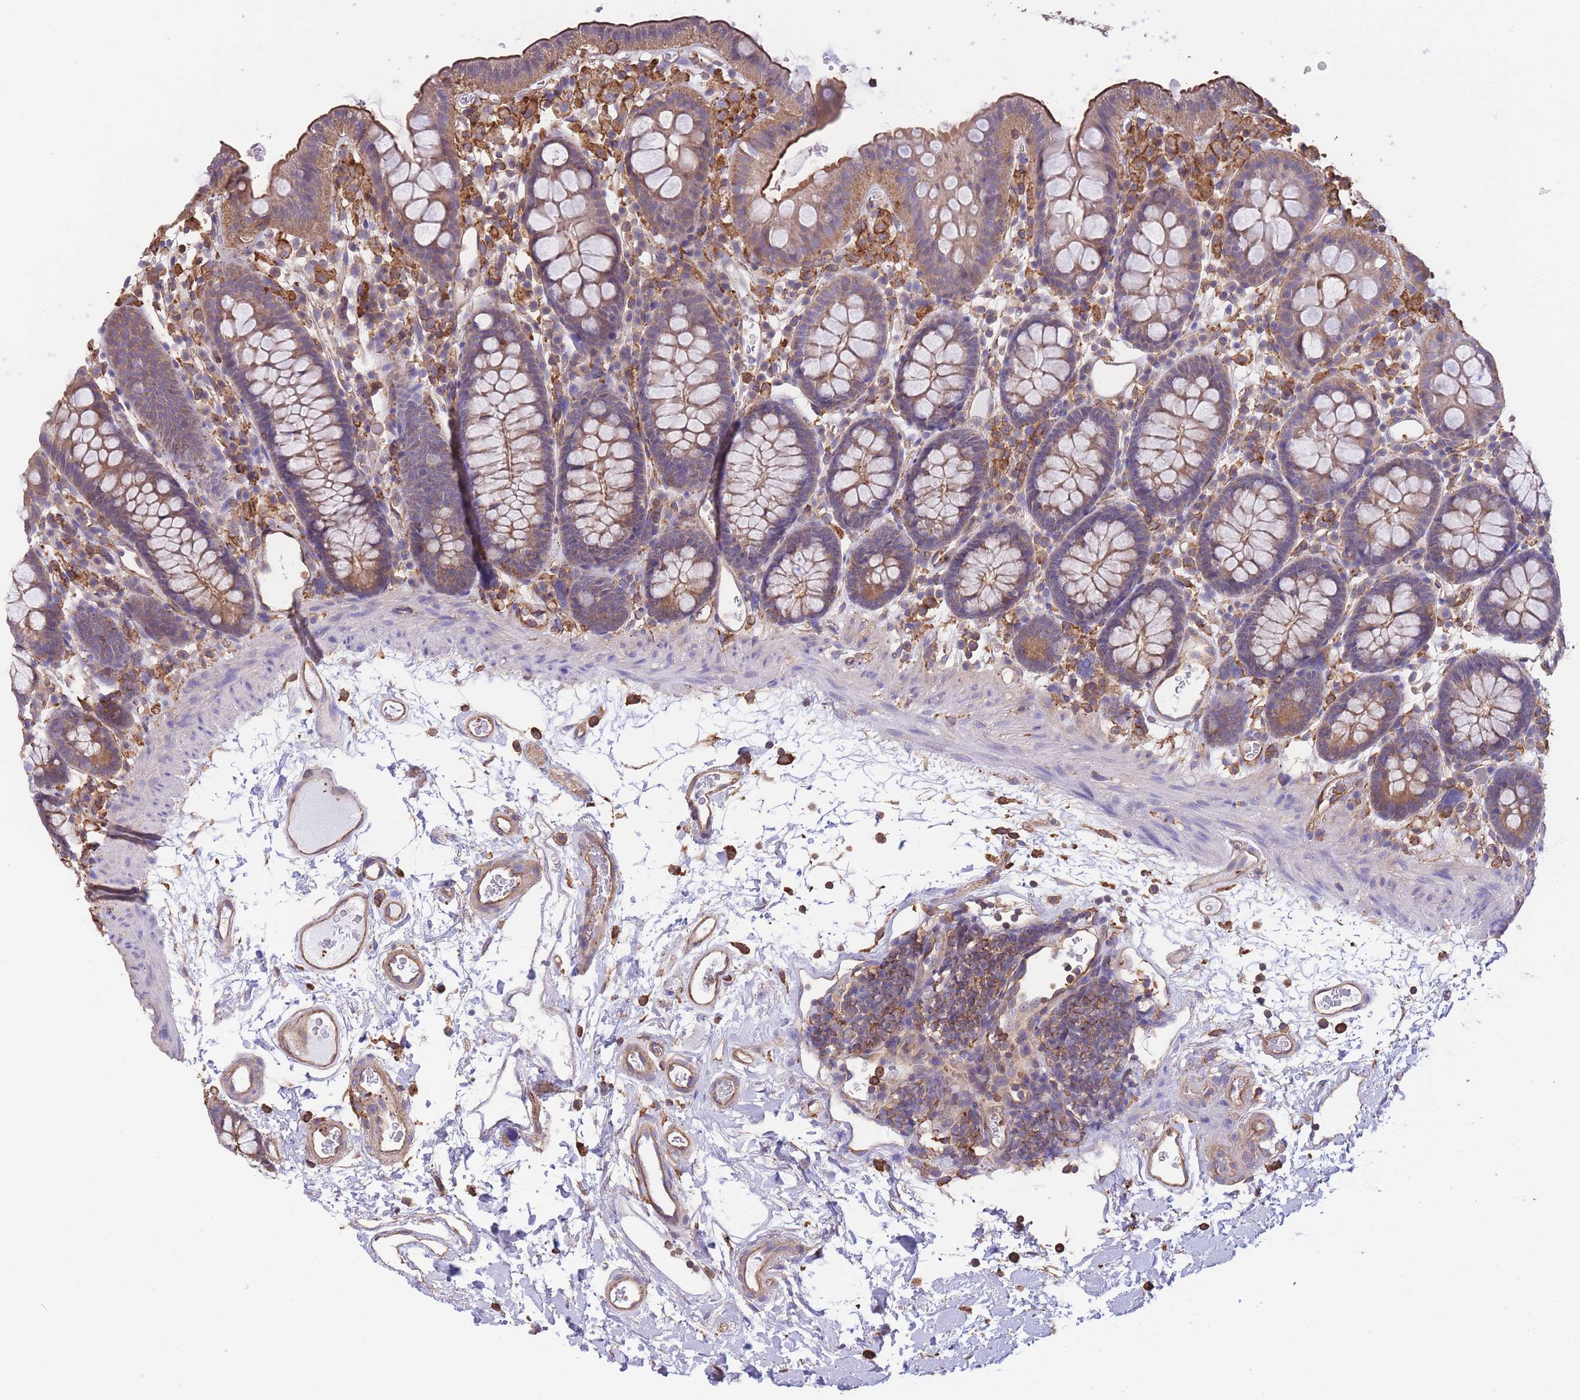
{"staining": {"intensity": "moderate", "quantity": ">75%", "location": "cytoplasmic/membranous"}, "tissue": "colon", "cell_type": "Endothelial cells", "image_type": "normal", "snomed": [{"axis": "morphology", "description": "Normal tissue, NOS"}, {"axis": "topography", "description": "Colon"}], "caption": "DAB (3,3'-diaminobenzidine) immunohistochemical staining of unremarkable human colon shows moderate cytoplasmic/membranous protein positivity in approximately >75% of endothelial cells.", "gene": "LRRN4CL", "patient": {"sex": "male", "age": 75}}